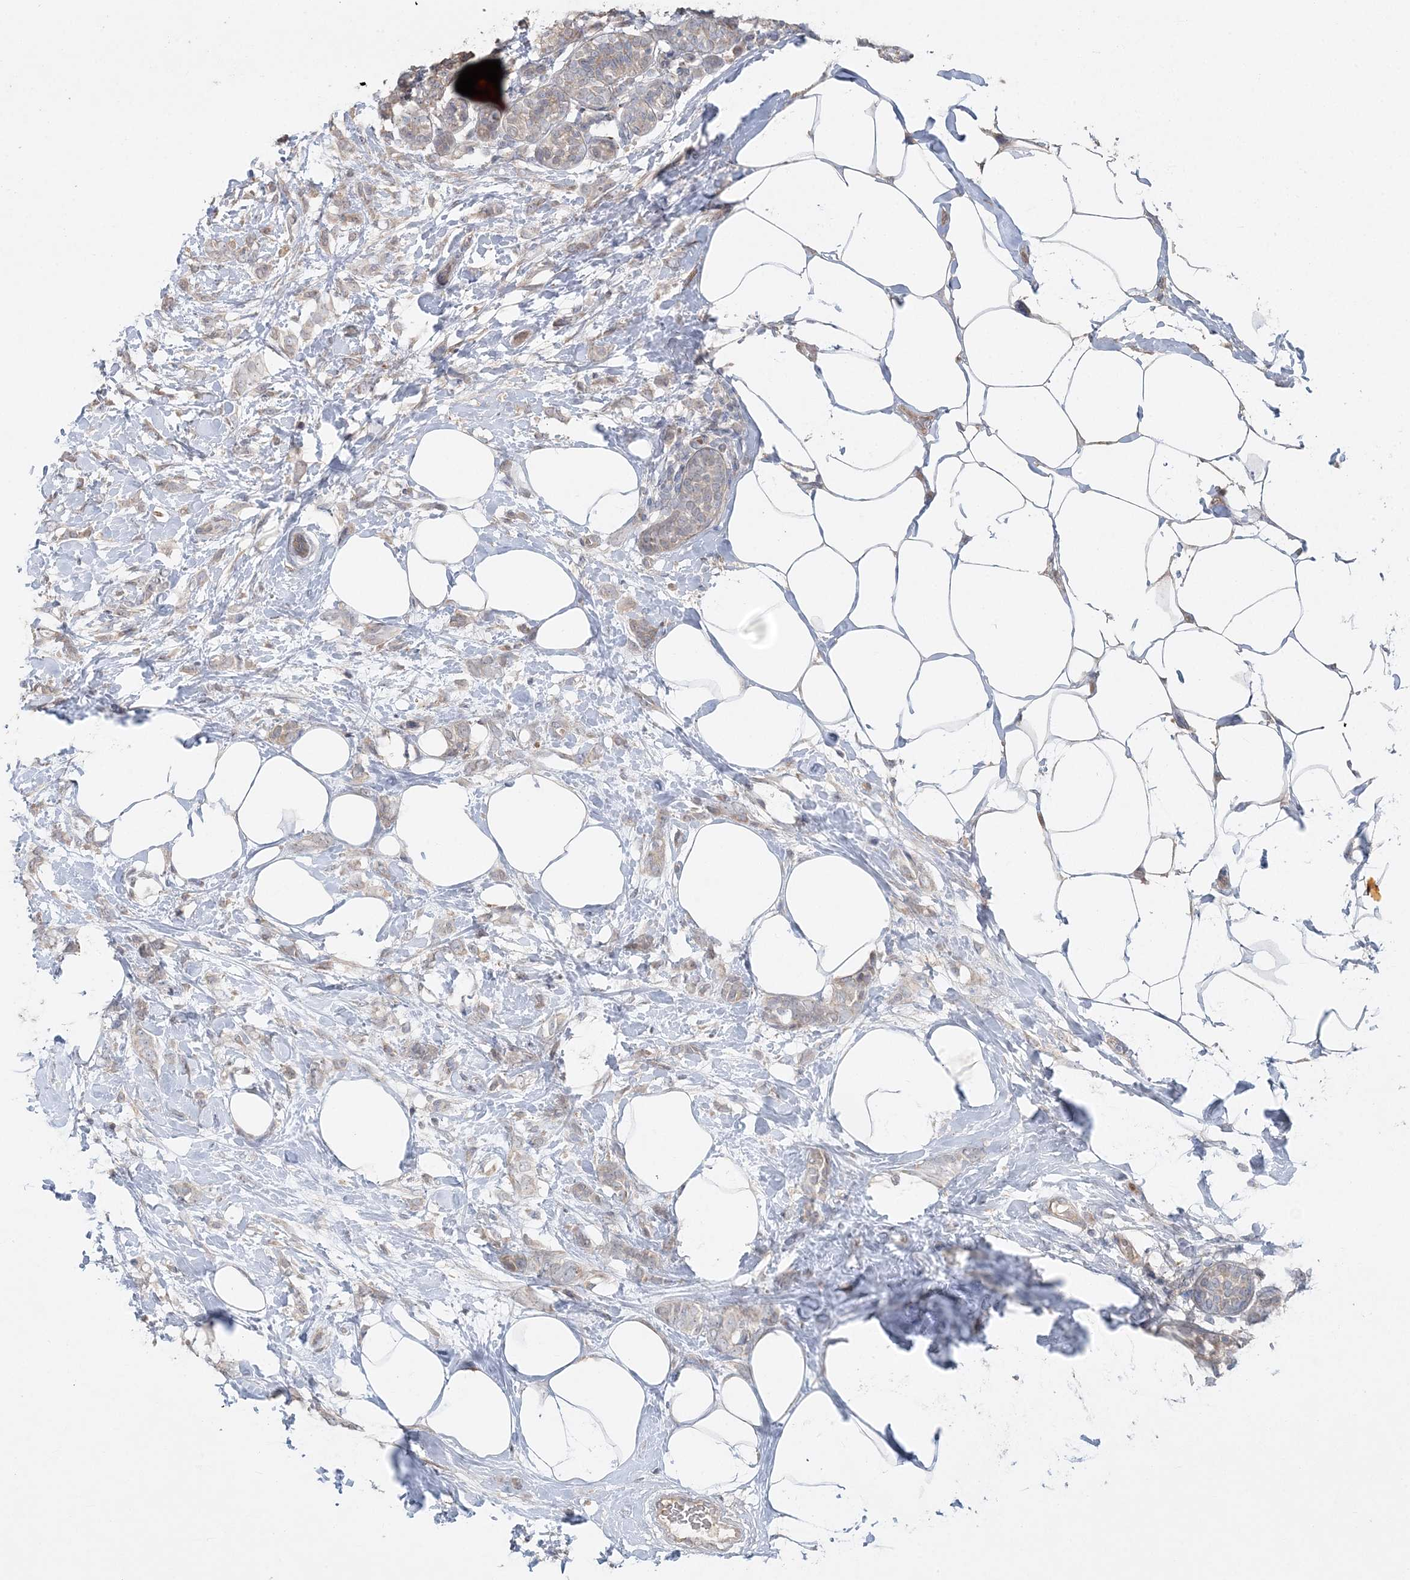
{"staining": {"intensity": "weak", "quantity": "<25%", "location": "cytoplasmic/membranous"}, "tissue": "breast cancer", "cell_type": "Tumor cells", "image_type": "cancer", "snomed": [{"axis": "morphology", "description": "Lobular carcinoma, in situ"}, {"axis": "morphology", "description": "Lobular carcinoma"}, {"axis": "topography", "description": "Breast"}], "caption": "Tumor cells show no significant positivity in lobular carcinoma (breast). Nuclei are stained in blue.", "gene": "SLC4A10", "patient": {"sex": "female", "age": 41}}